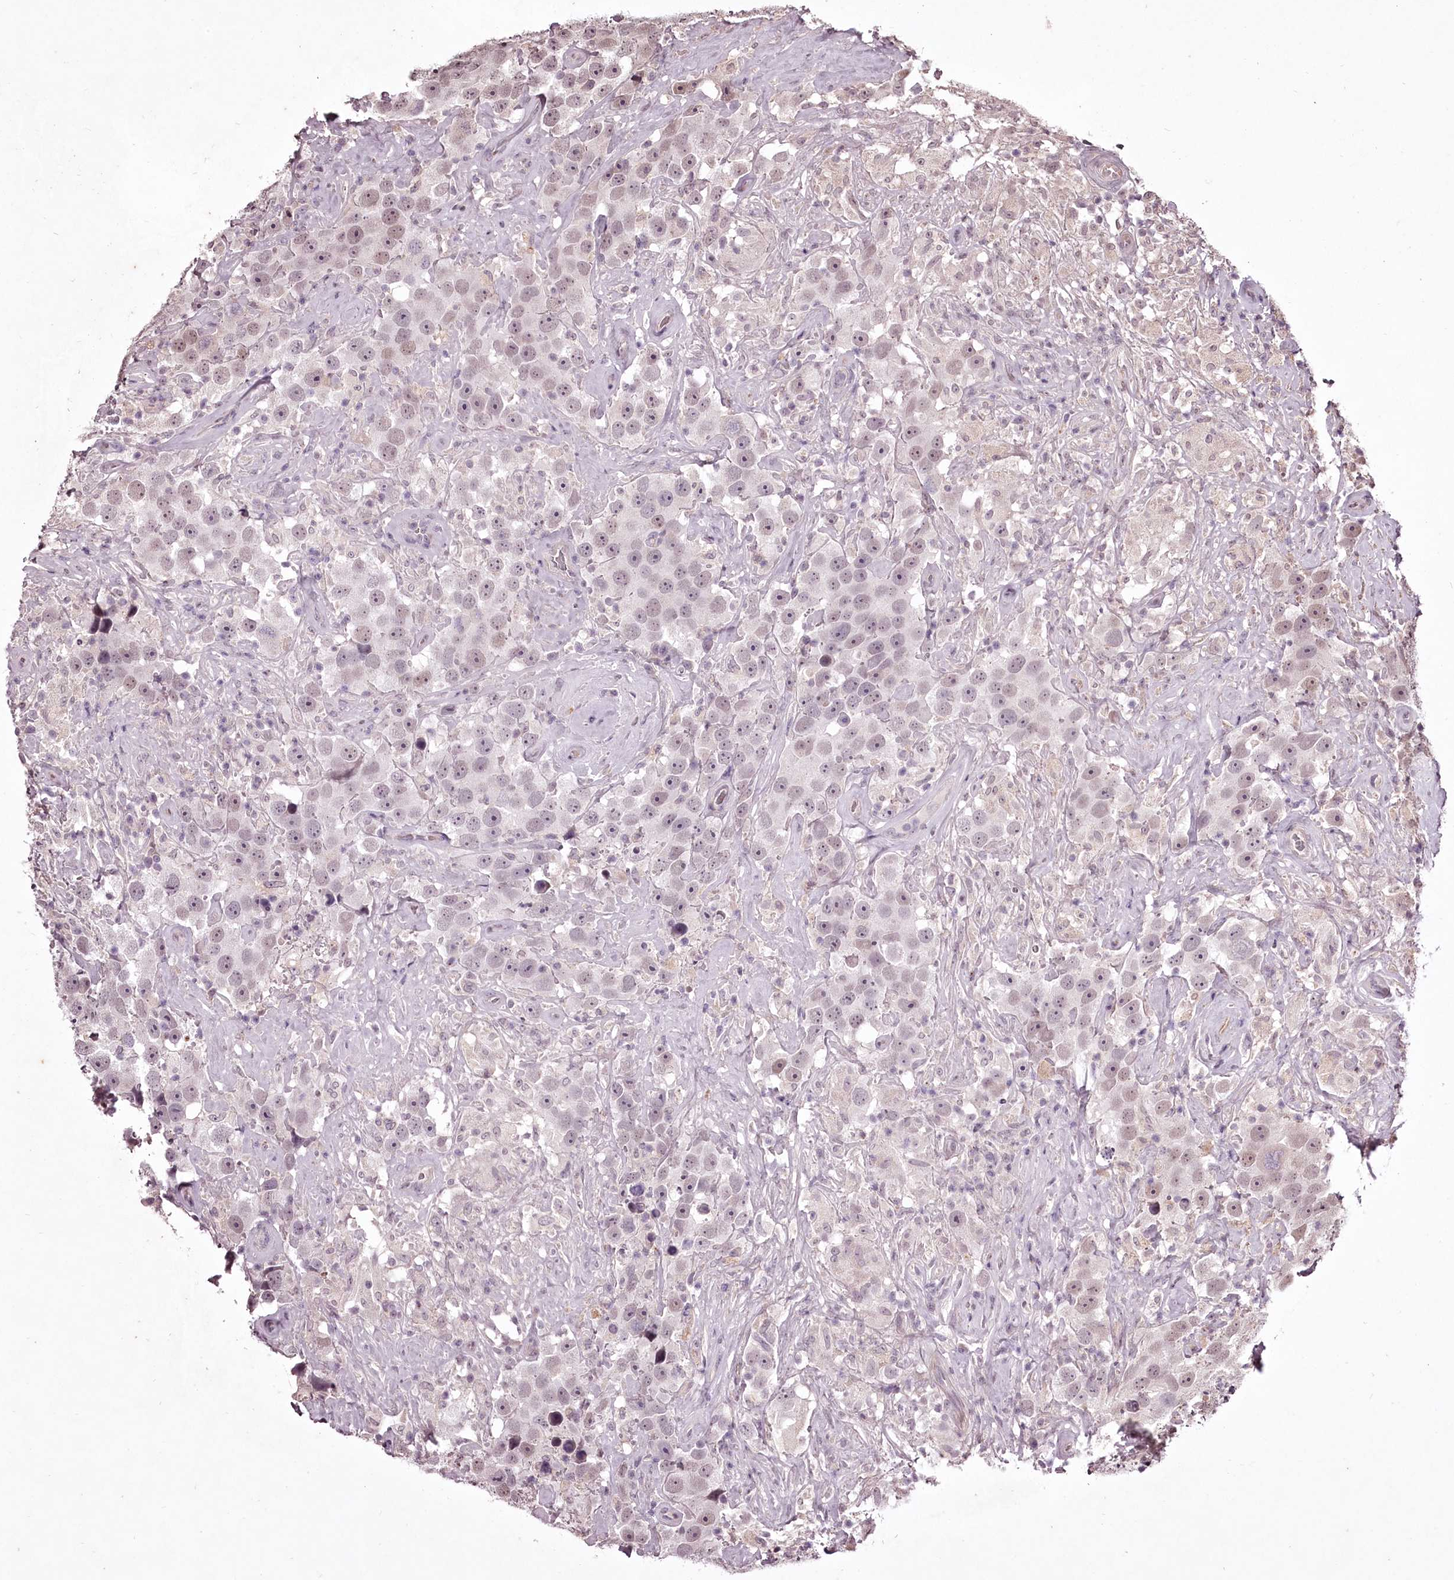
{"staining": {"intensity": "weak", "quantity": "25%-75%", "location": "nuclear"}, "tissue": "testis cancer", "cell_type": "Tumor cells", "image_type": "cancer", "snomed": [{"axis": "morphology", "description": "Seminoma, NOS"}, {"axis": "topography", "description": "Testis"}], "caption": "Immunohistochemistry (IHC) (DAB (3,3'-diaminobenzidine)) staining of testis seminoma demonstrates weak nuclear protein staining in about 25%-75% of tumor cells. Immunohistochemistry (IHC) stains the protein in brown and the nuclei are stained blue.", "gene": "ADRA1D", "patient": {"sex": "male", "age": 49}}